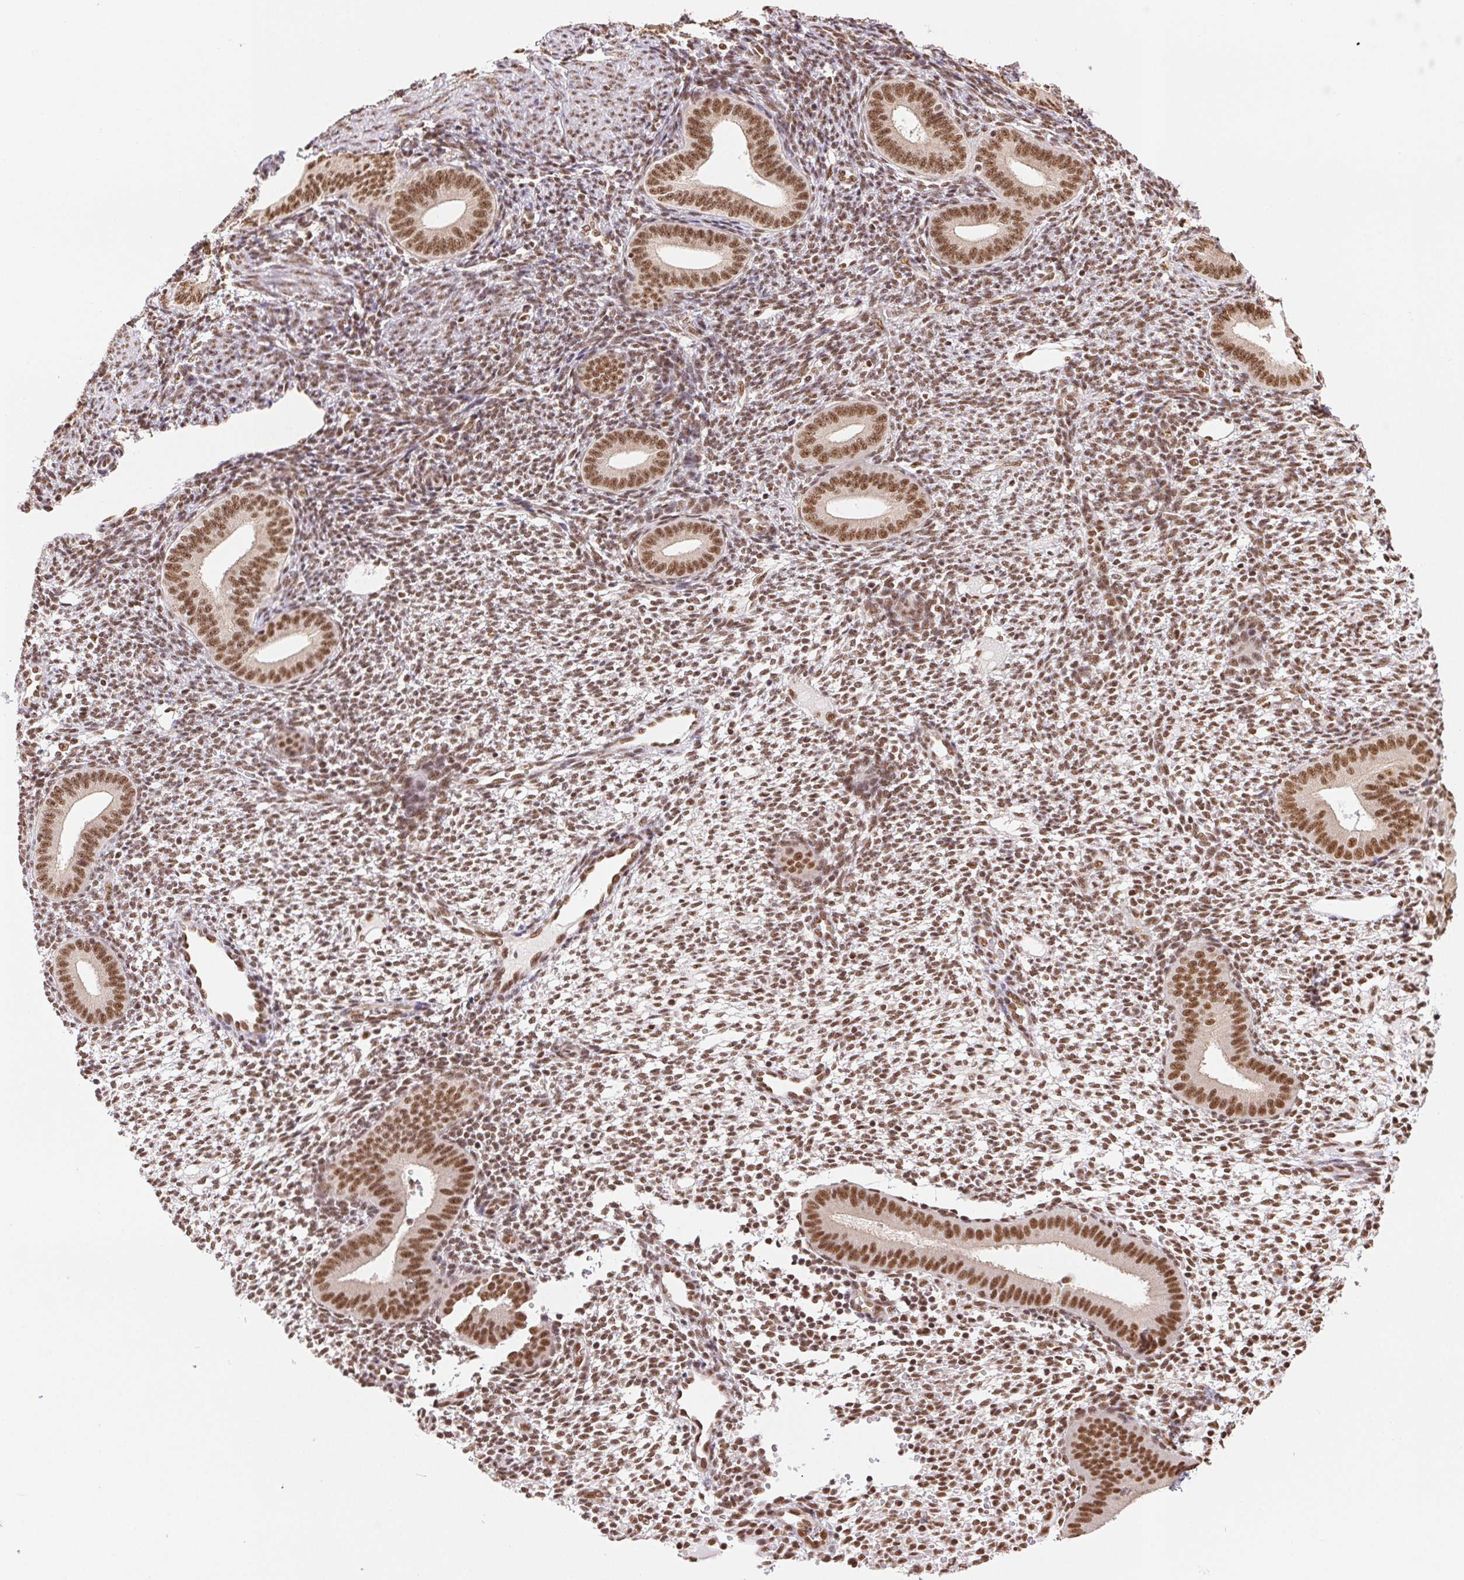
{"staining": {"intensity": "moderate", "quantity": "25%-75%", "location": "nuclear"}, "tissue": "endometrium", "cell_type": "Cells in endometrial stroma", "image_type": "normal", "snomed": [{"axis": "morphology", "description": "Normal tissue, NOS"}, {"axis": "topography", "description": "Endometrium"}], "caption": "Immunohistochemical staining of normal endometrium demonstrates moderate nuclear protein staining in about 25%-75% of cells in endometrial stroma.", "gene": "IK", "patient": {"sex": "female", "age": 40}}